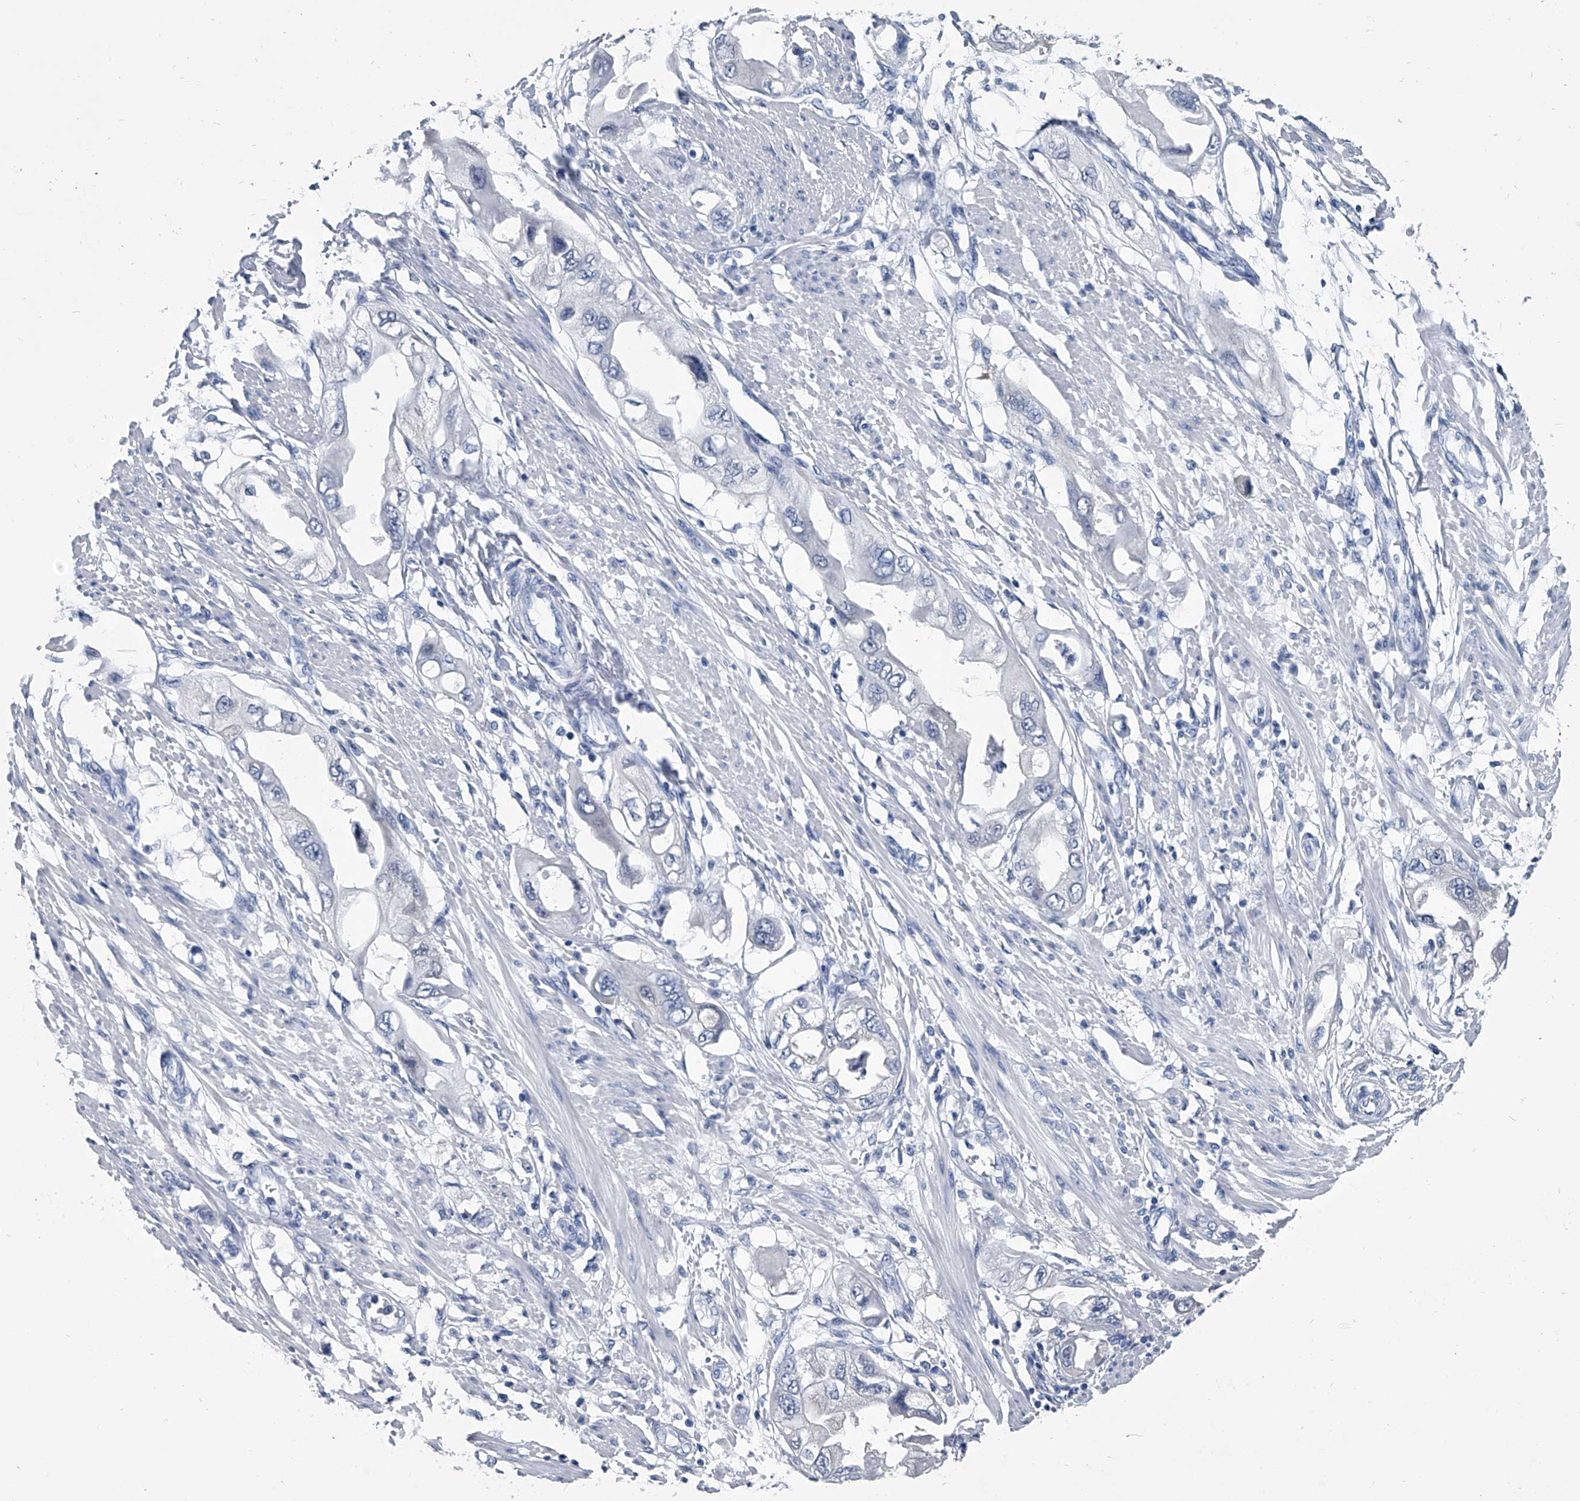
{"staining": {"intensity": "negative", "quantity": "none", "location": "none"}, "tissue": "endometrial cancer", "cell_type": "Tumor cells", "image_type": "cancer", "snomed": [{"axis": "morphology", "description": "Adenocarcinoma, NOS"}, {"axis": "topography", "description": "Endometrium"}], "caption": "Immunohistochemical staining of endometrial adenocarcinoma reveals no significant positivity in tumor cells. (DAB immunohistochemistry, high magnification).", "gene": "PDXK", "patient": {"sex": "female", "age": 67}}